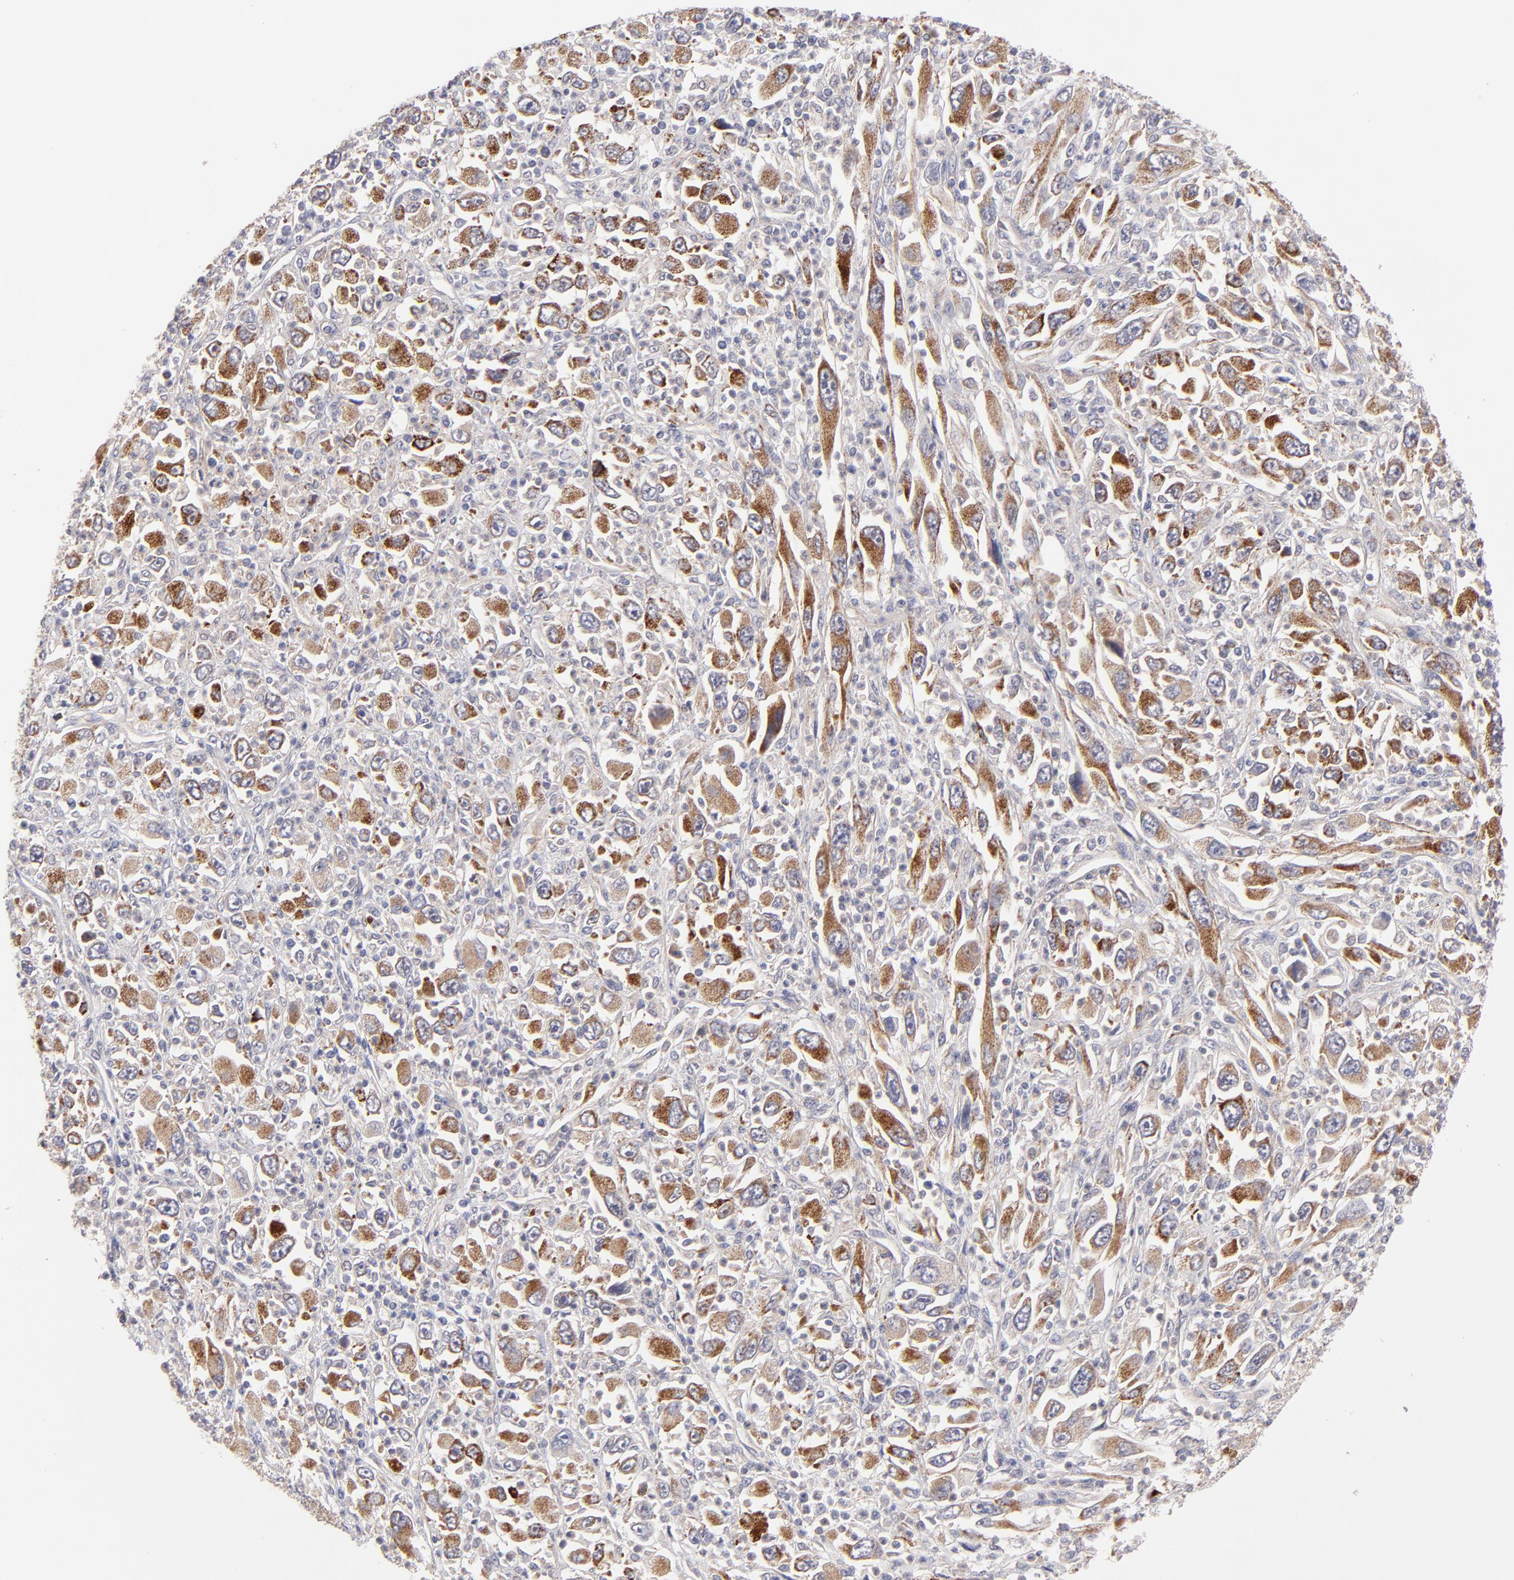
{"staining": {"intensity": "weak", "quantity": ">75%", "location": "cytoplasmic/membranous"}, "tissue": "melanoma", "cell_type": "Tumor cells", "image_type": "cancer", "snomed": [{"axis": "morphology", "description": "Malignant melanoma, Metastatic site"}, {"axis": "topography", "description": "Skin"}], "caption": "A brown stain highlights weak cytoplasmic/membranous staining of a protein in human malignant melanoma (metastatic site) tumor cells.", "gene": "HCCS", "patient": {"sex": "female", "age": 56}}